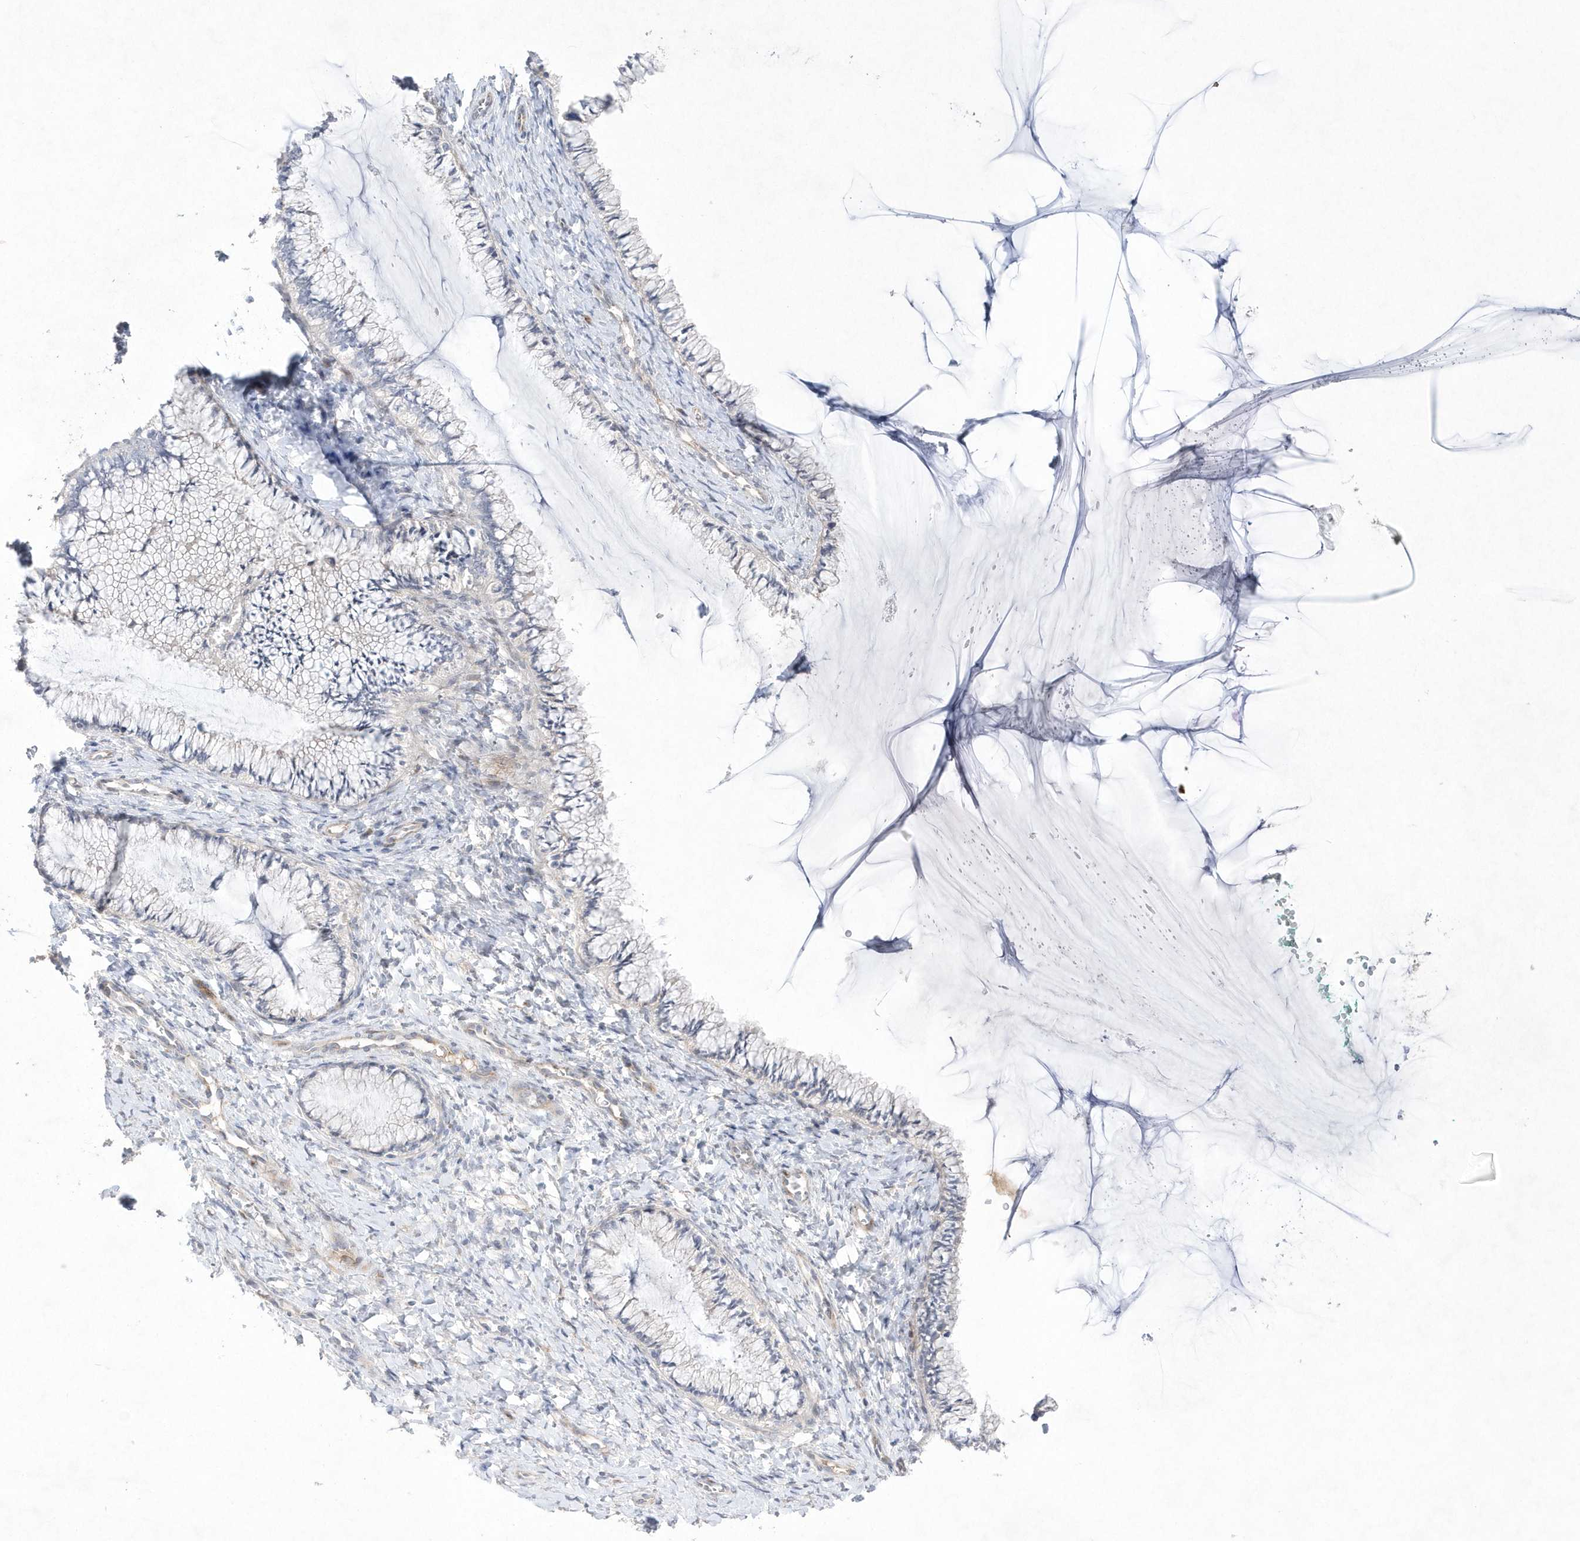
{"staining": {"intensity": "negative", "quantity": "none", "location": "none"}, "tissue": "cervix", "cell_type": "Glandular cells", "image_type": "normal", "snomed": [{"axis": "morphology", "description": "Normal tissue, NOS"}, {"axis": "morphology", "description": "Adenocarcinoma, NOS"}, {"axis": "topography", "description": "Cervix"}], "caption": "IHC histopathology image of benign cervix: cervix stained with DAB (3,3'-diaminobenzidine) reveals no significant protein positivity in glandular cells.", "gene": "TMEM132B", "patient": {"sex": "female", "age": 29}}